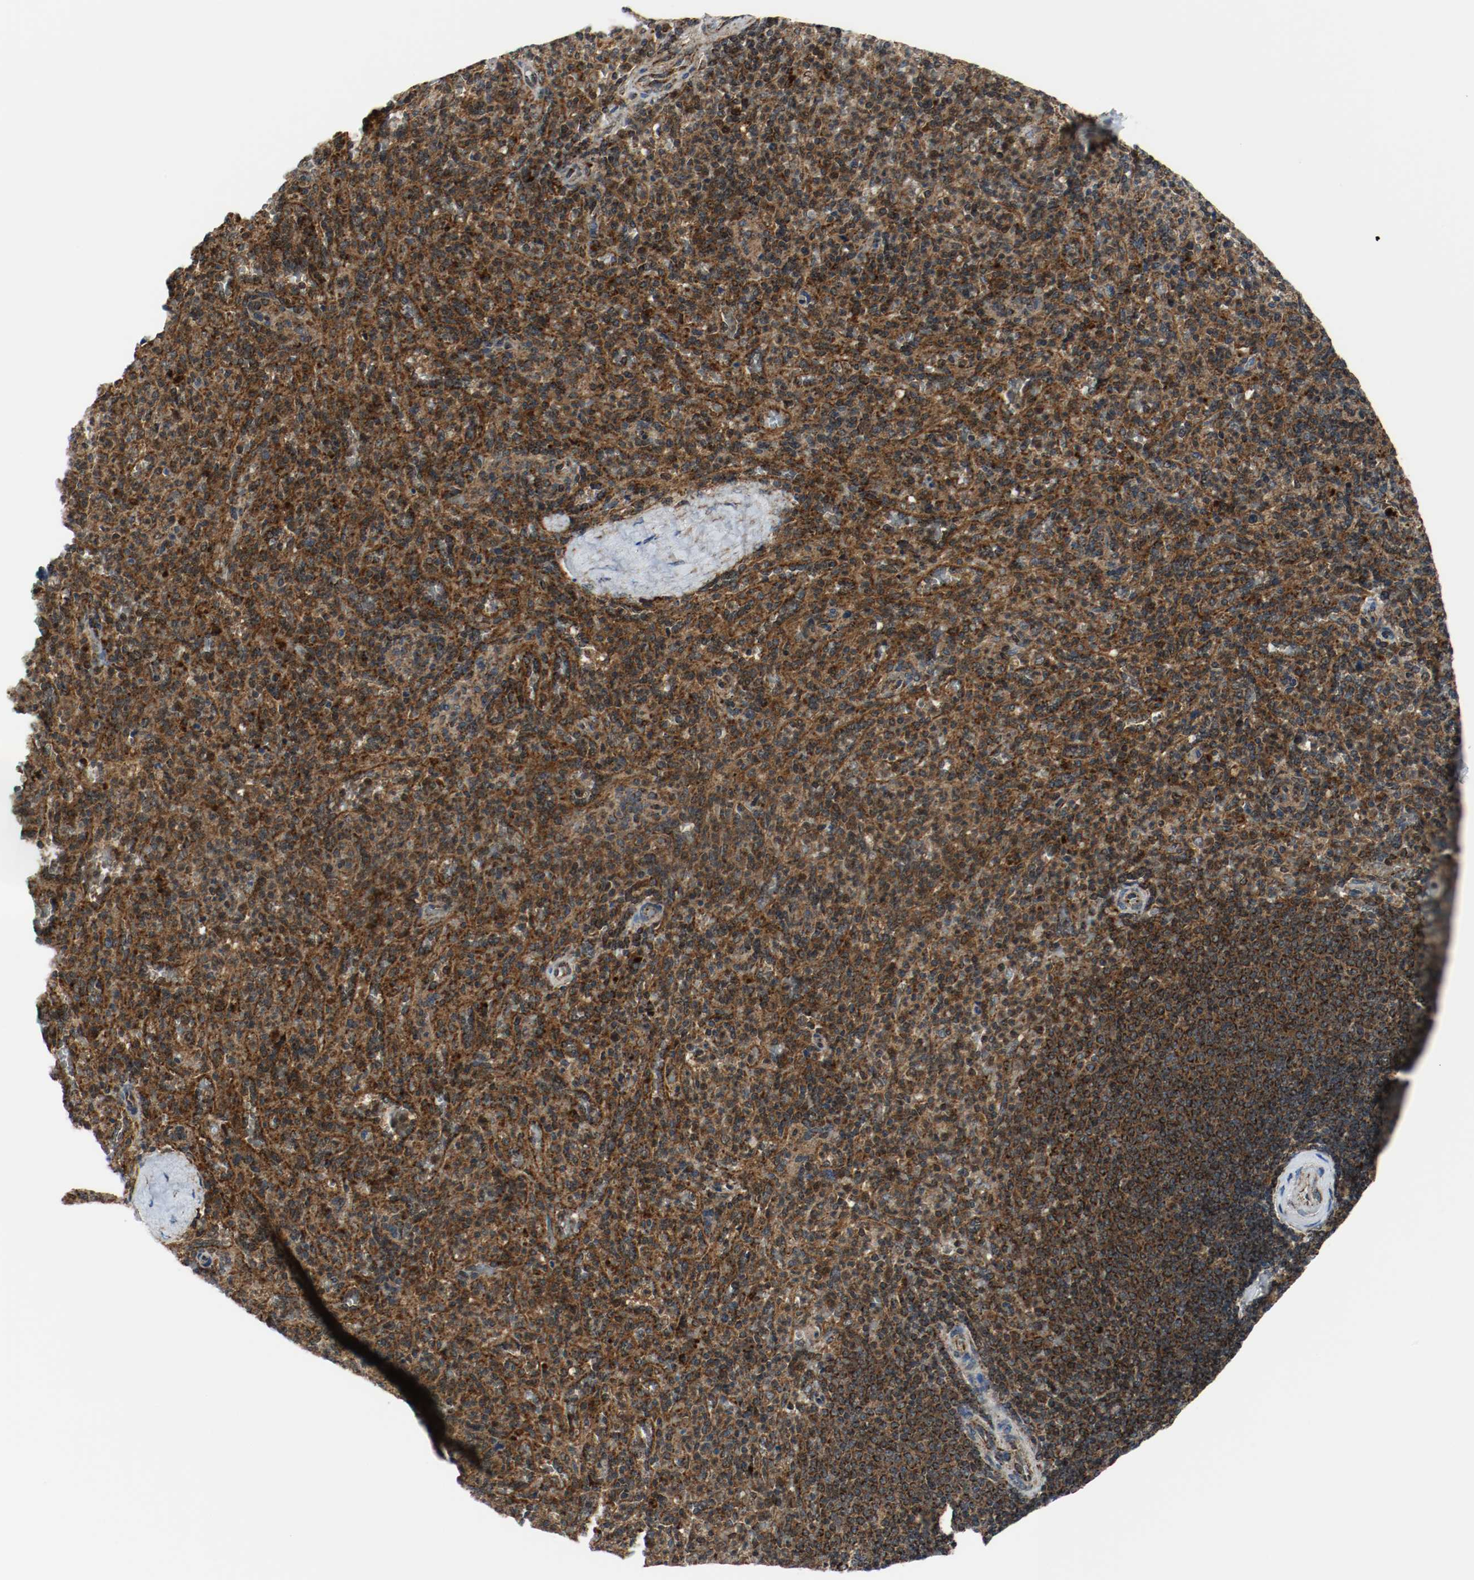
{"staining": {"intensity": "strong", "quantity": ">75%", "location": "cytoplasmic/membranous"}, "tissue": "spleen", "cell_type": "Cells in red pulp", "image_type": "normal", "snomed": [{"axis": "morphology", "description": "Normal tissue, NOS"}, {"axis": "topography", "description": "Spleen"}], "caption": "Immunohistochemical staining of benign spleen displays strong cytoplasmic/membranous protein expression in about >75% of cells in red pulp.", "gene": "TXNRD1", "patient": {"sex": "male", "age": 36}}